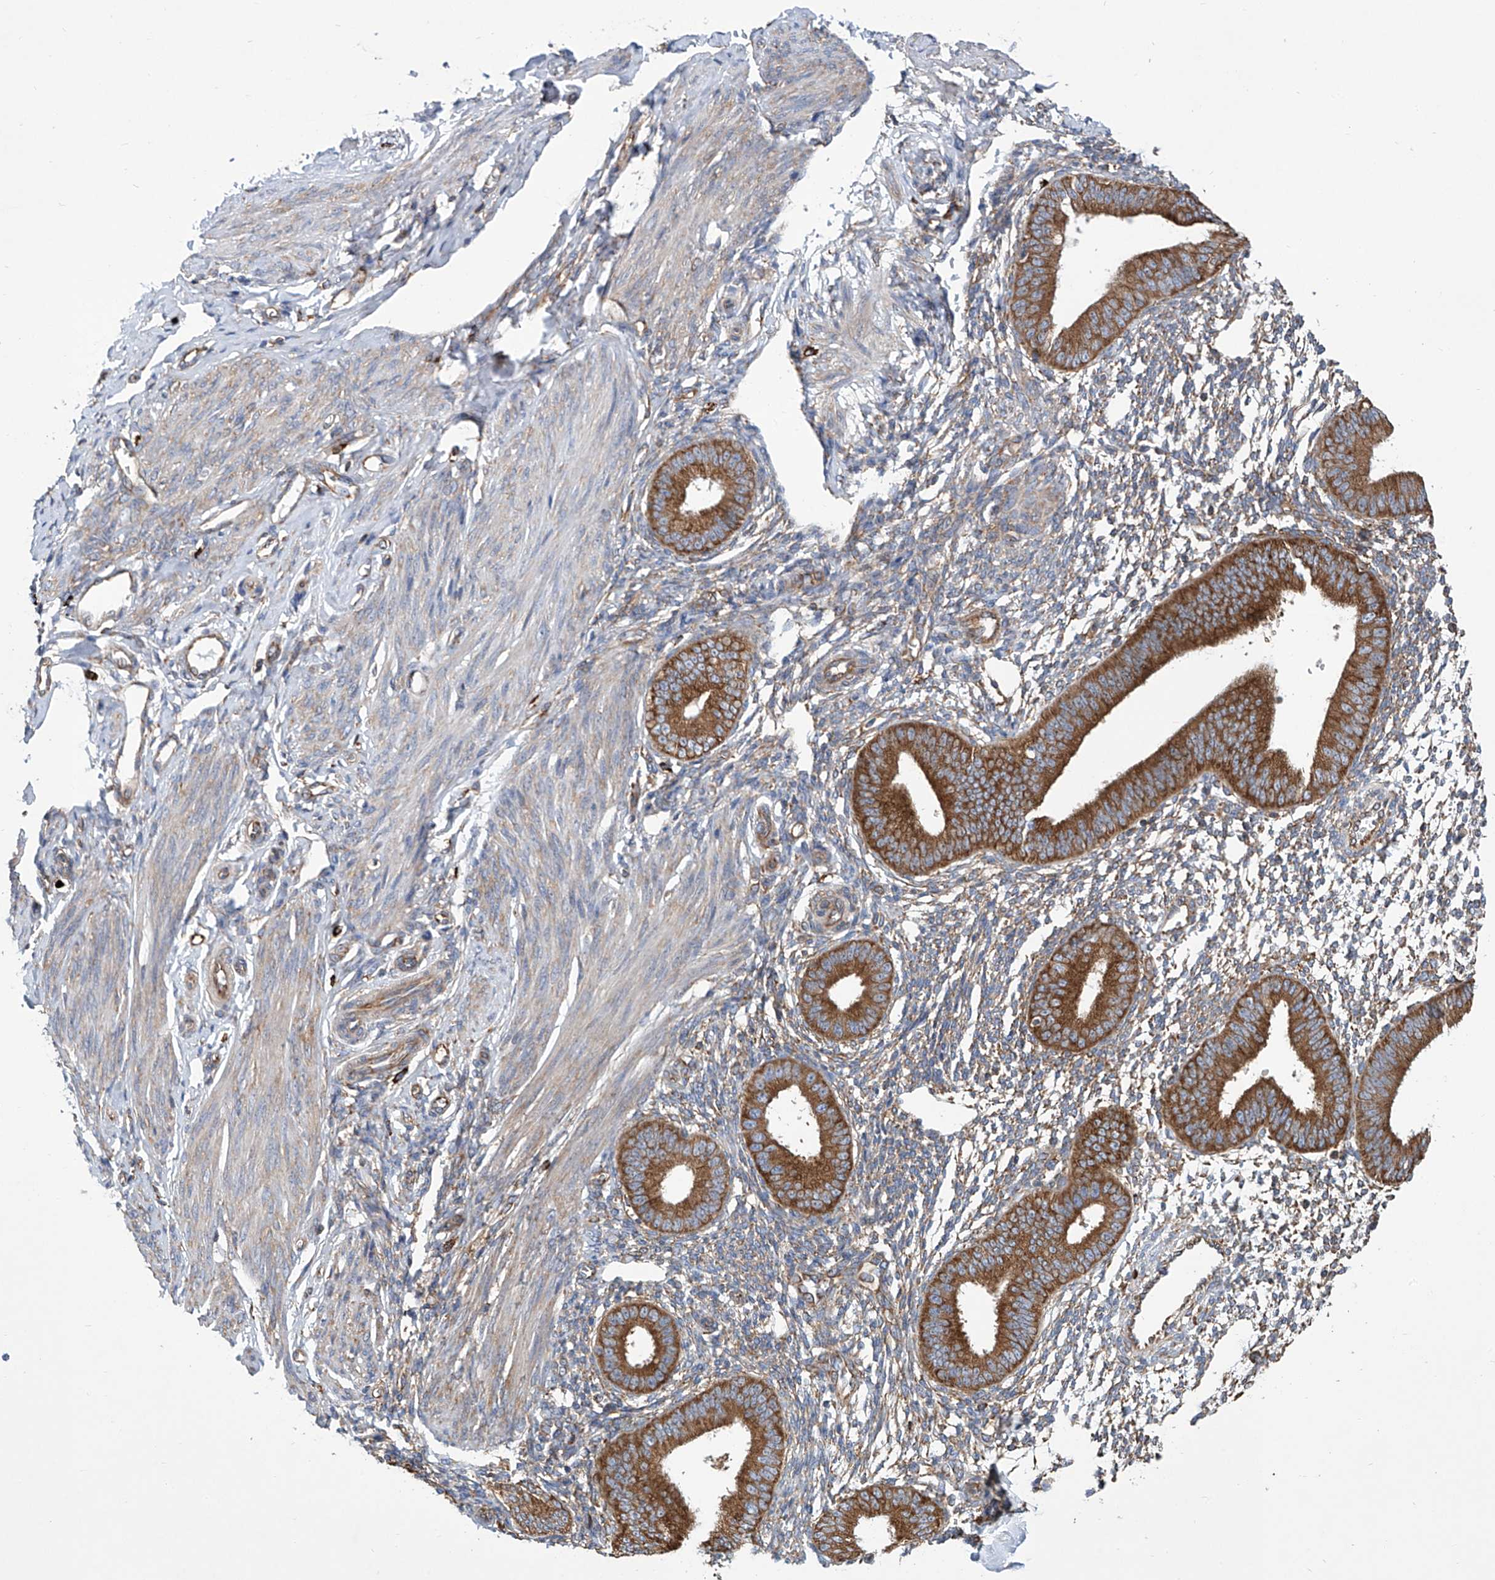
{"staining": {"intensity": "weak", "quantity": "25%-75%", "location": "cytoplasmic/membranous"}, "tissue": "endometrium", "cell_type": "Cells in endometrial stroma", "image_type": "normal", "snomed": [{"axis": "morphology", "description": "Normal tissue, NOS"}, {"axis": "topography", "description": "Uterus"}, {"axis": "topography", "description": "Endometrium"}], "caption": "The image shows staining of benign endometrium, revealing weak cytoplasmic/membranous protein positivity (brown color) within cells in endometrial stroma. The protein of interest is stained brown, and the nuclei are stained in blue (DAB (3,3'-diaminobenzidine) IHC with brightfield microscopy, high magnification).", "gene": "SENP2", "patient": {"sex": "female", "age": 48}}